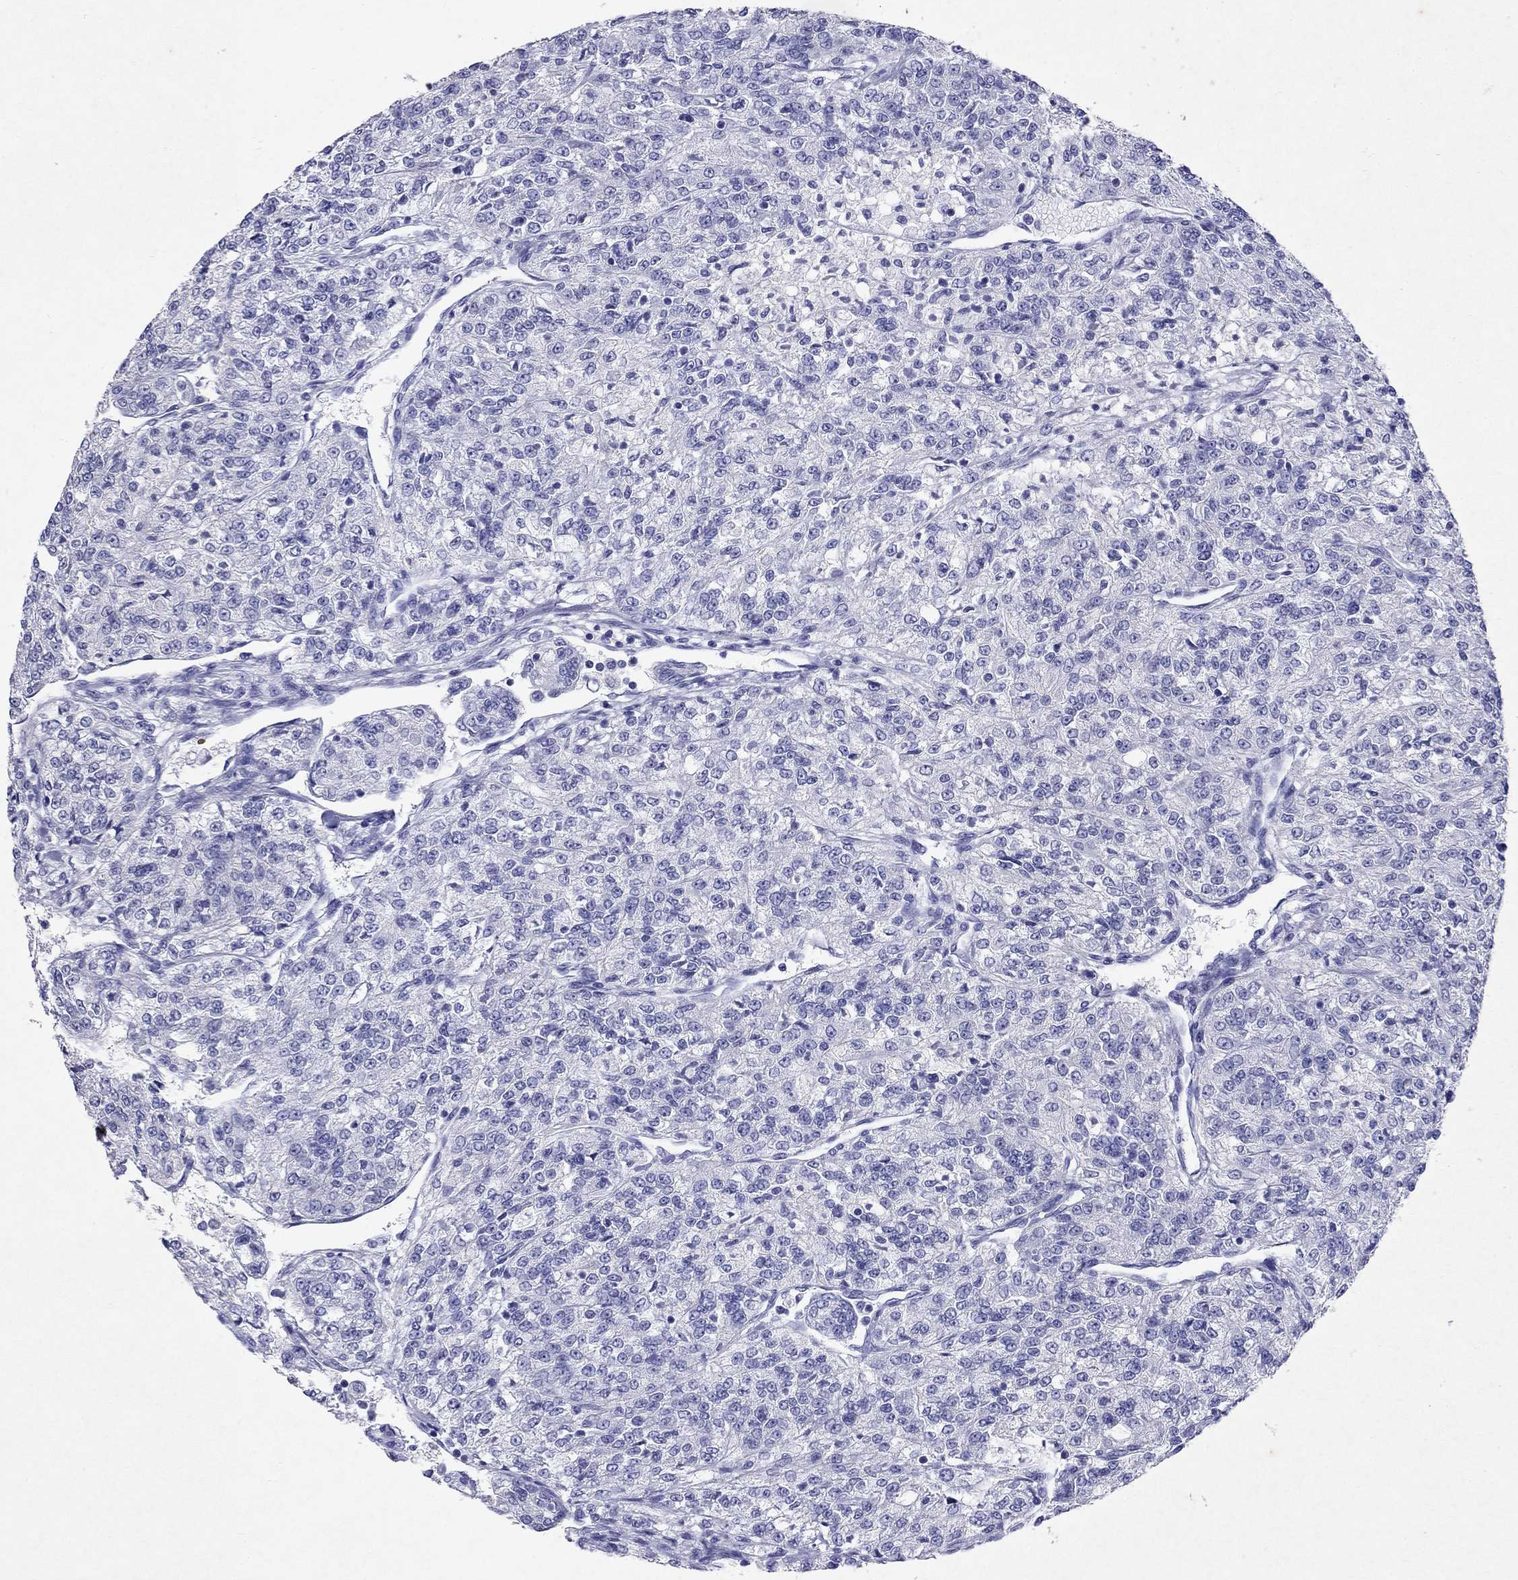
{"staining": {"intensity": "negative", "quantity": "none", "location": "none"}, "tissue": "renal cancer", "cell_type": "Tumor cells", "image_type": "cancer", "snomed": [{"axis": "morphology", "description": "Adenocarcinoma, NOS"}, {"axis": "topography", "description": "Kidney"}], "caption": "Human adenocarcinoma (renal) stained for a protein using immunohistochemistry shows no positivity in tumor cells.", "gene": "ARMC12", "patient": {"sex": "female", "age": 63}}